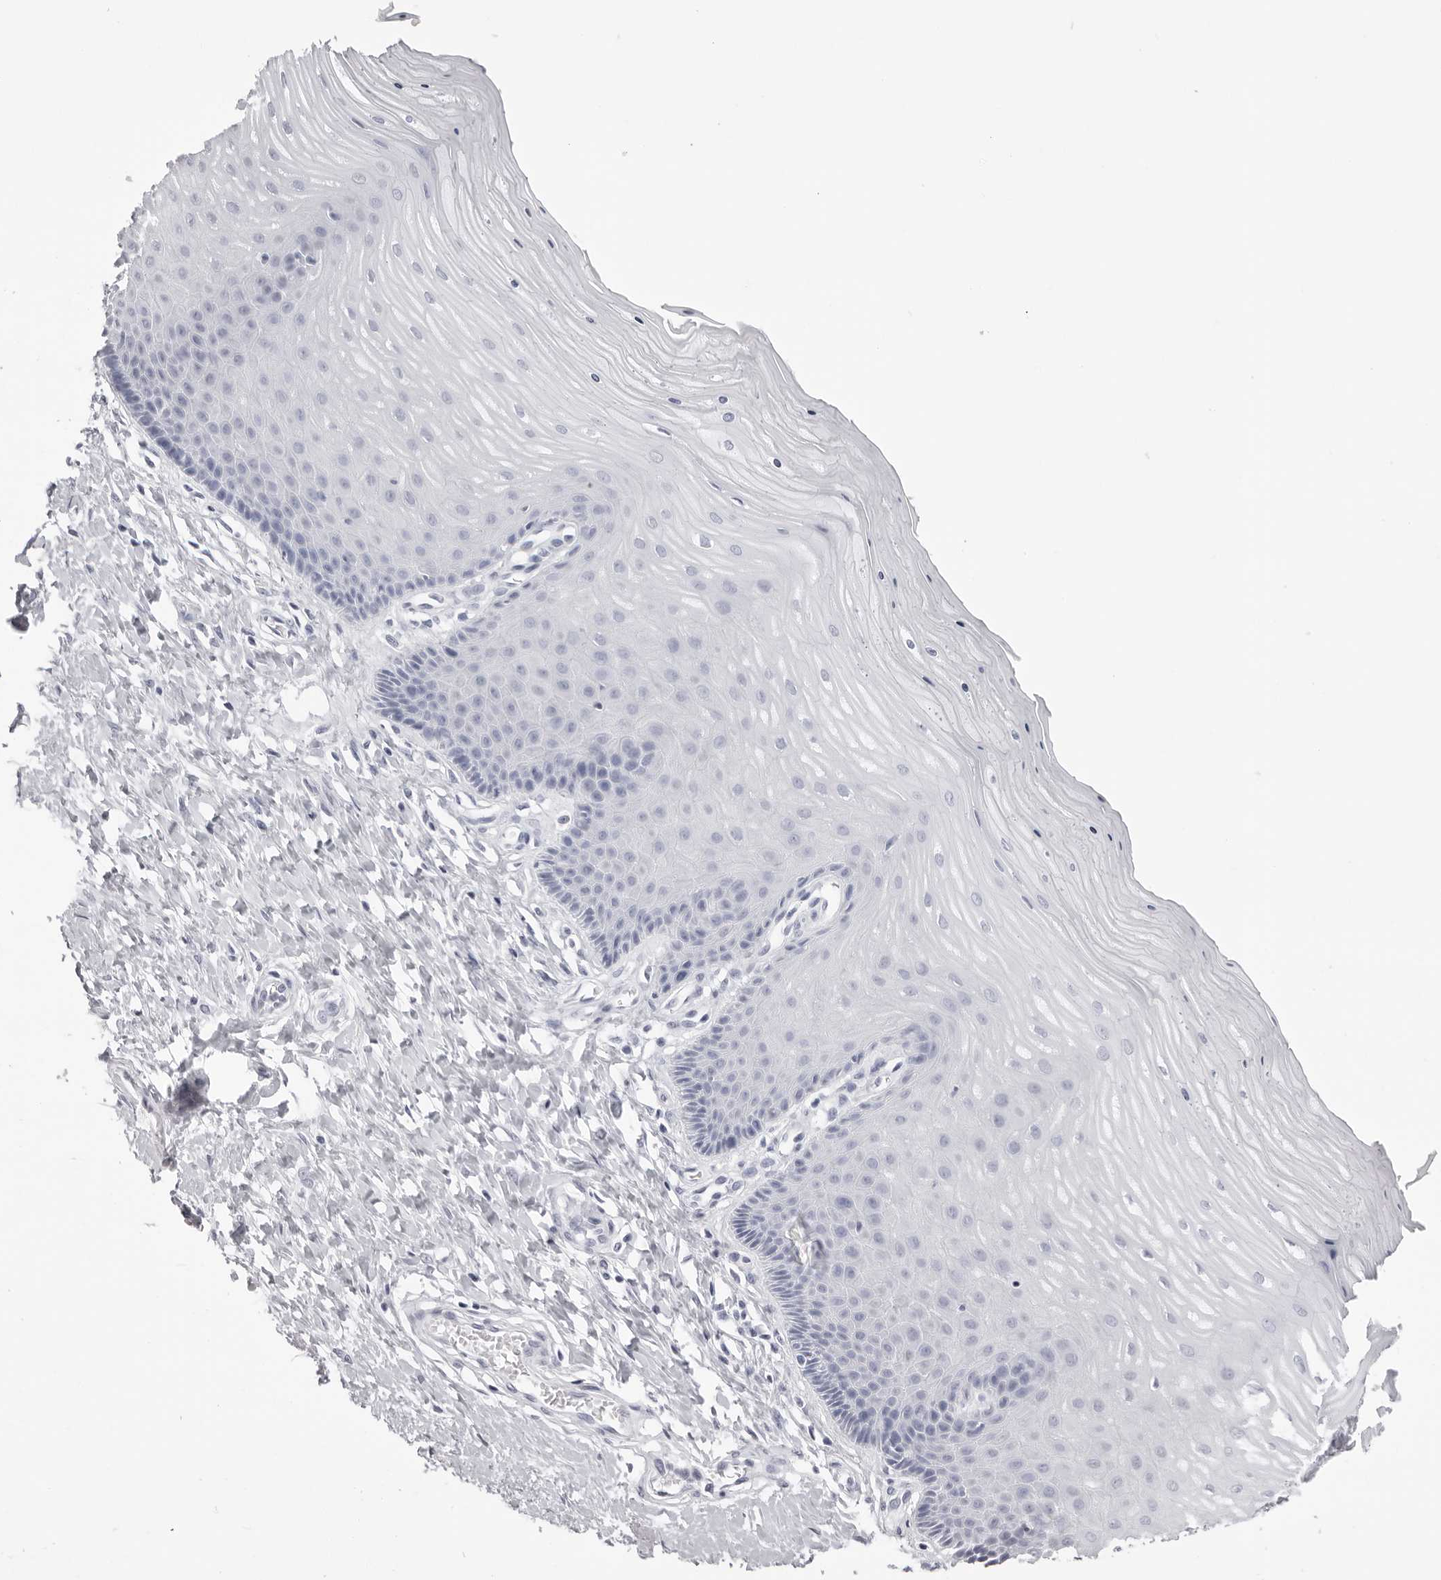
{"staining": {"intensity": "negative", "quantity": "none", "location": "none"}, "tissue": "cervix", "cell_type": "Glandular cells", "image_type": "normal", "snomed": [{"axis": "morphology", "description": "Normal tissue, NOS"}, {"axis": "topography", "description": "Cervix"}], "caption": "A histopathology image of cervix stained for a protein exhibits no brown staining in glandular cells.", "gene": "RHO", "patient": {"sex": "female", "age": 55}}